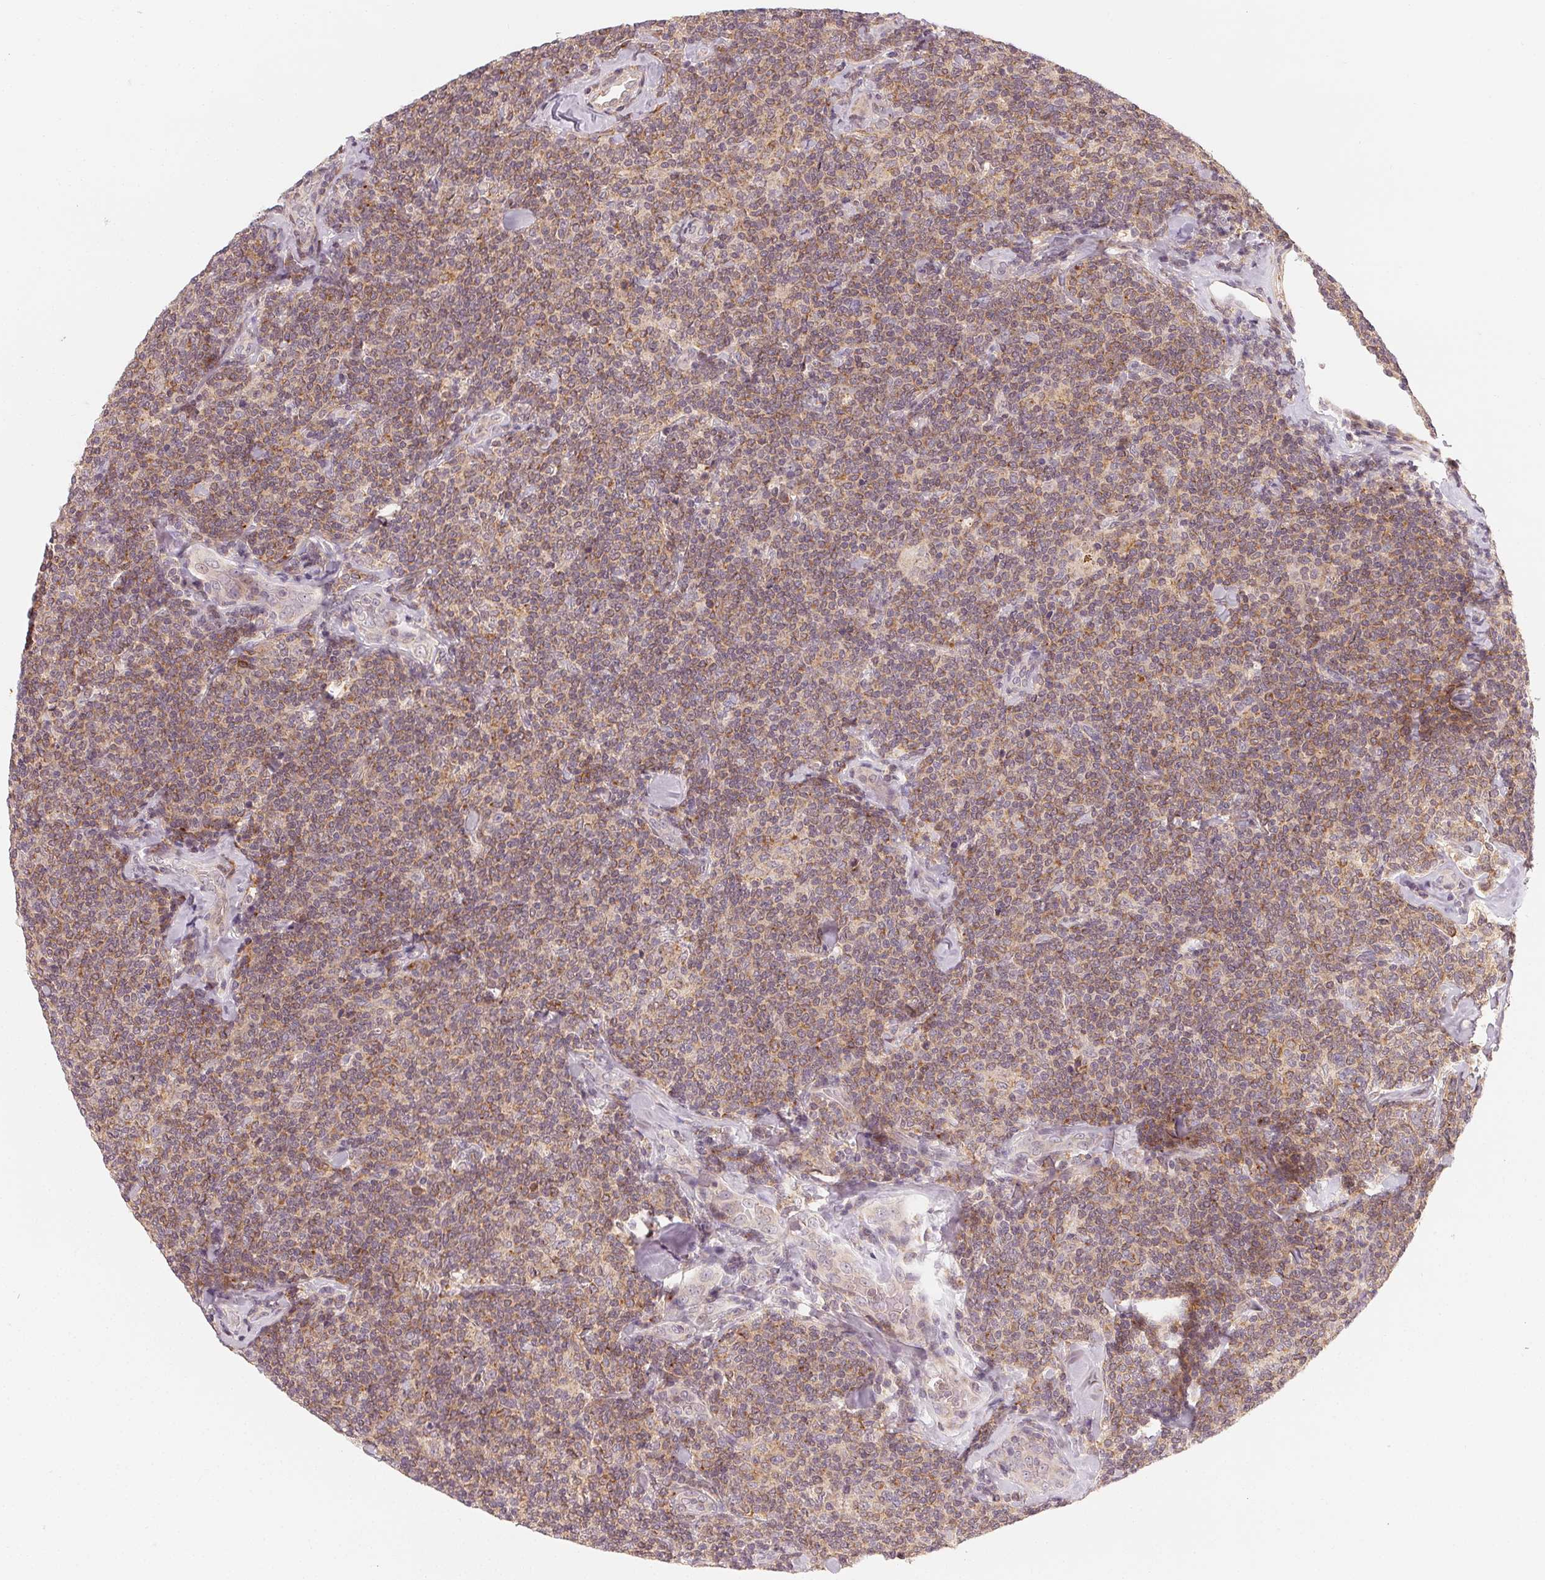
{"staining": {"intensity": "weak", "quantity": ">75%", "location": "cytoplasmic/membranous"}, "tissue": "lymphoma", "cell_type": "Tumor cells", "image_type": "cancer", "snomed": [{"axis": "morphology", "description": "Malignant lymphoma, non-Hodgkin's type, Low grade"}, {"axis": "topography", "description": "Lymph node"}], "caption": "Malignant lymphoma, non-Hodgkin's type (low-grade) stained with IHC exhibits weak cytoplasmic/membranous staining in about >75% of tumor cells.", "gene": "NCOA4", "patient": {"sex": "female", "age": 56}}